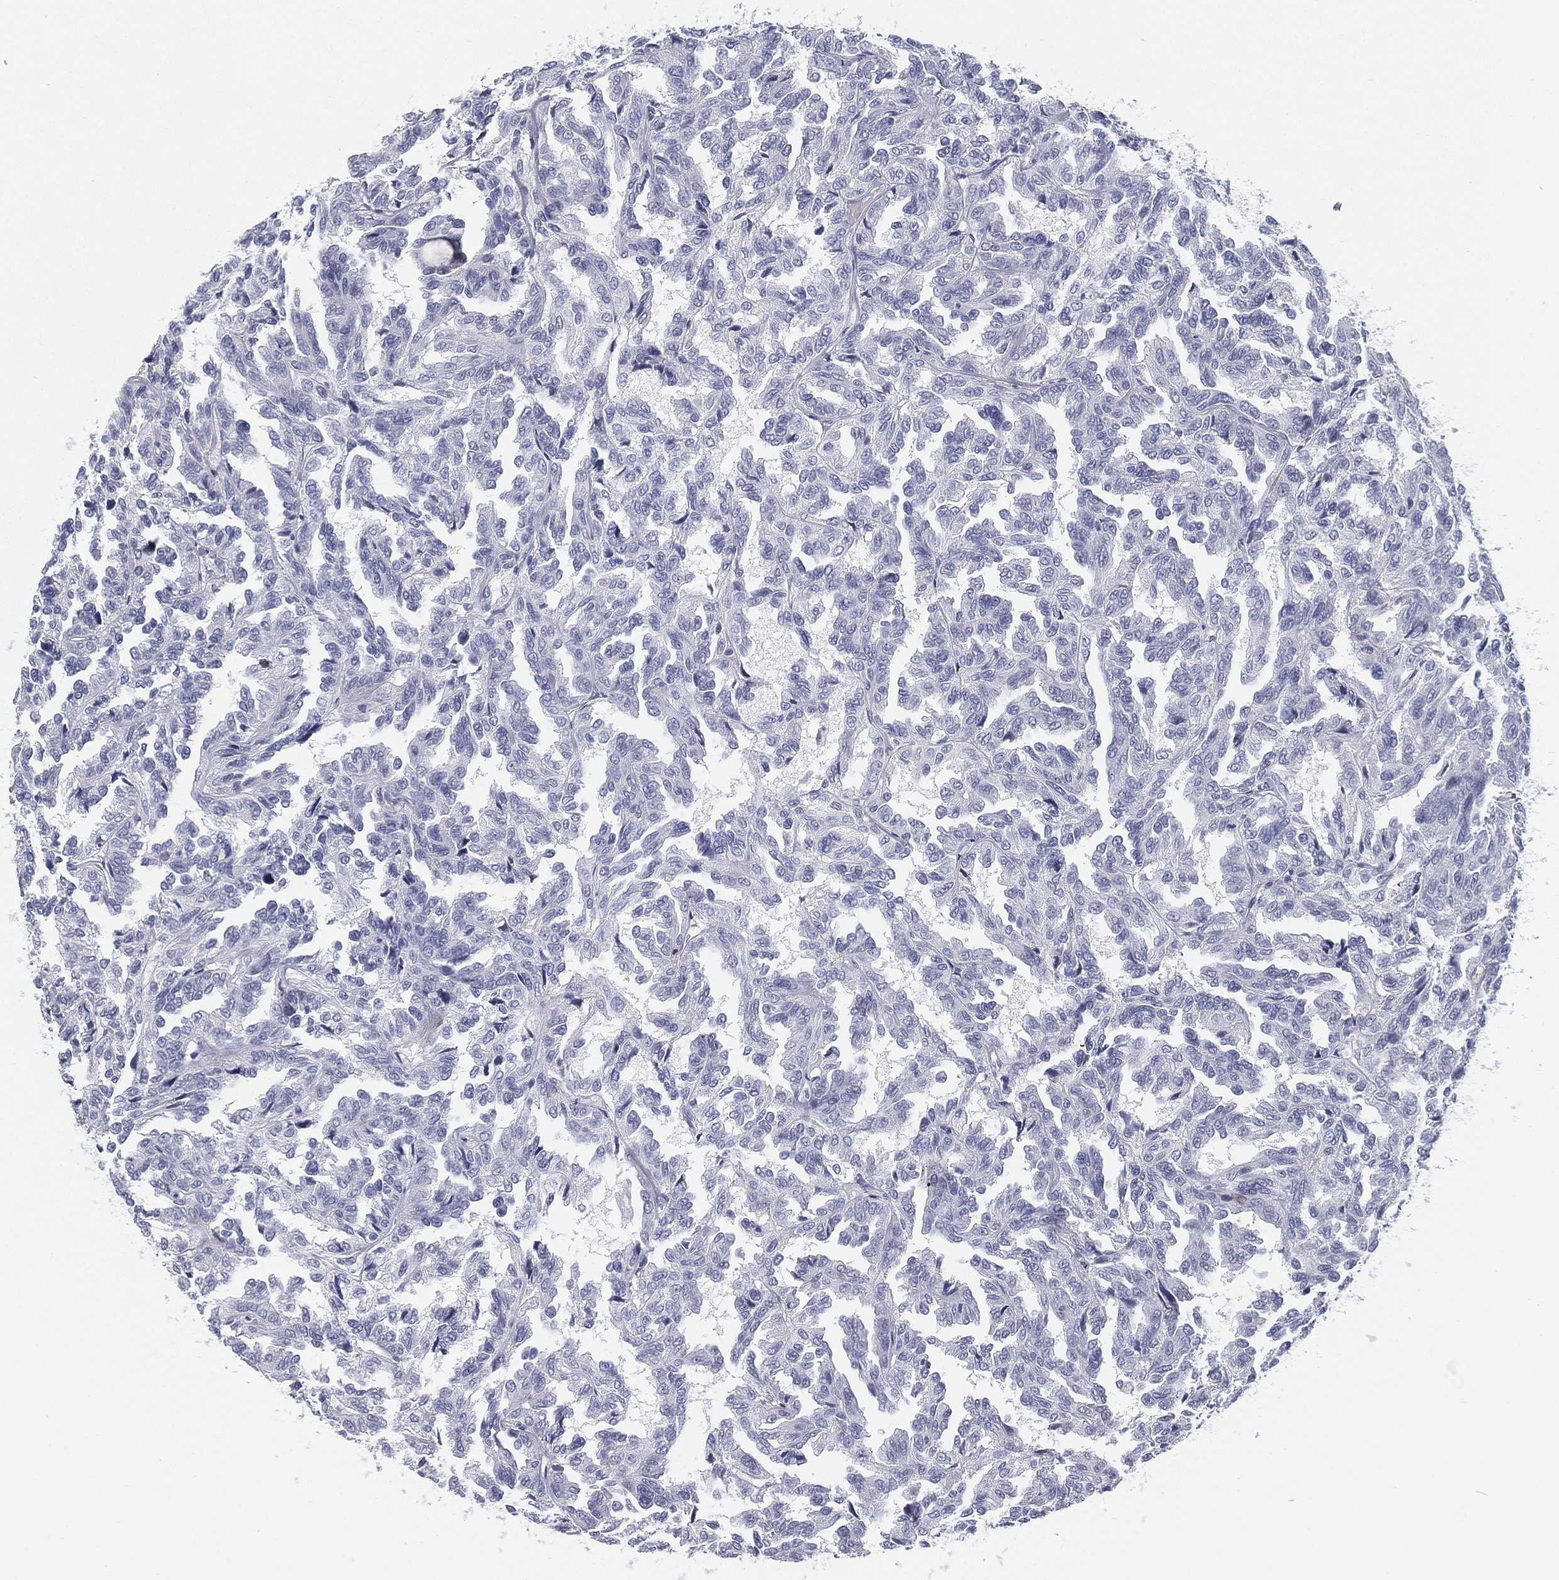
{"staining": {"intensity": "negative", "quantity": "none", "location": "none"}, "tissue": "renal cancer", "cell_type": "Tumor cells", "image_type": "cancer", "snomed": [{"axis": "morphology", "description": "Adenocarcinoma, NOS"}, {"axis": "topography", "description": "Kidney"}], "caption": "DAB immunohistochemical staining of adenocarcinoma (renal) demonstrates no significant staining in tumor cells.", "gene": "SPPL2C", "patient": {"sex": "male", "age": 79}}